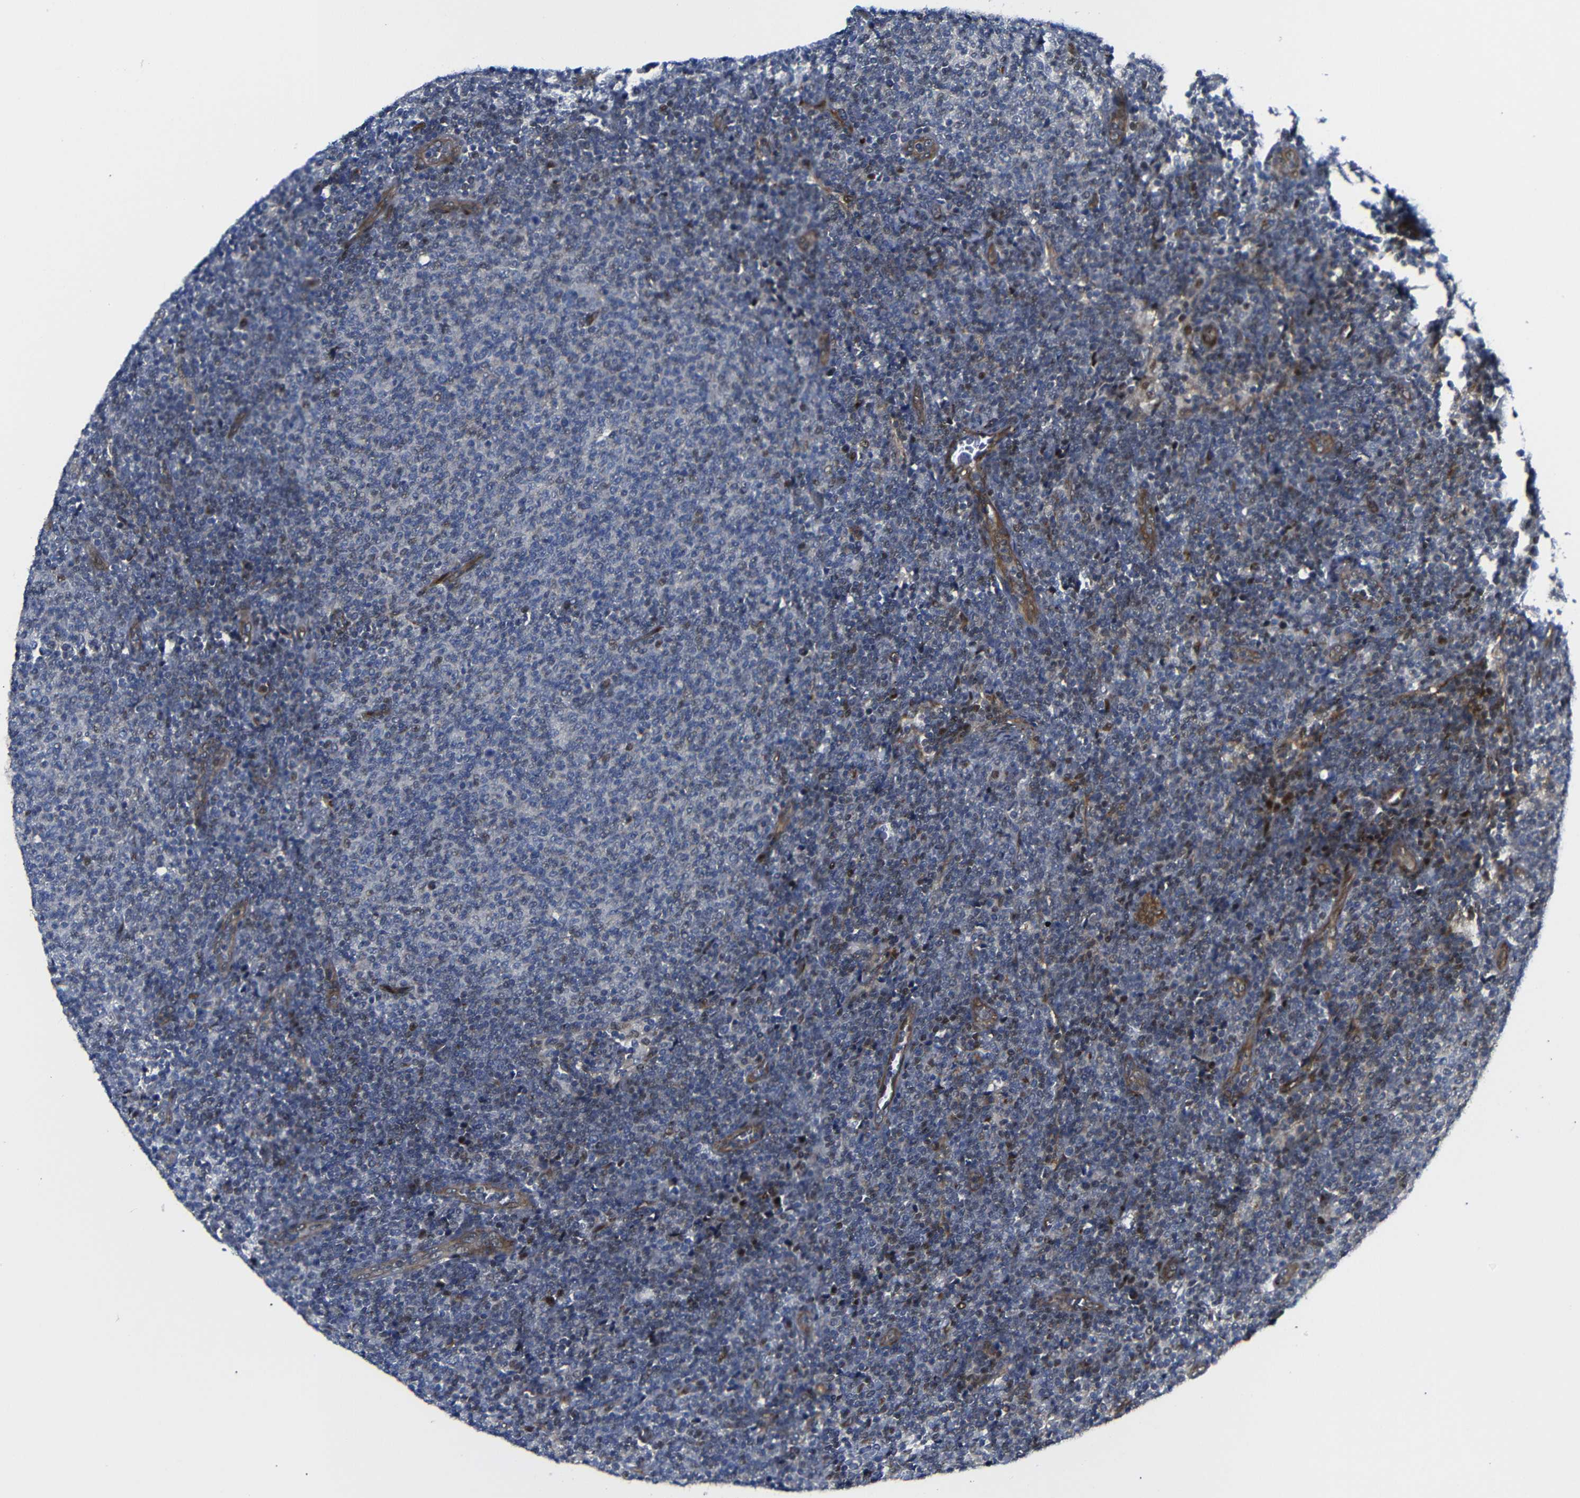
{"staining": {"intensity": "weak", "quantity": "<25%", "location": "cytoplasmic/membranous,nuclear"}, "tissue": "lymphoma", "cell_type": "Tumor cells", "image_type": "cancer", "snomed": [{"axis": "morphology", "description": "Malignant lymphoma, non-Hodgkin's type, Low grade"}, {"axis": "topography", "description": "Lymph node"}], "caption": "Protein analysis of lymphoma displays no significant expression in tumor cells.", "gene": "PARP14", "patient": {"sex": "male", "age": 66}}